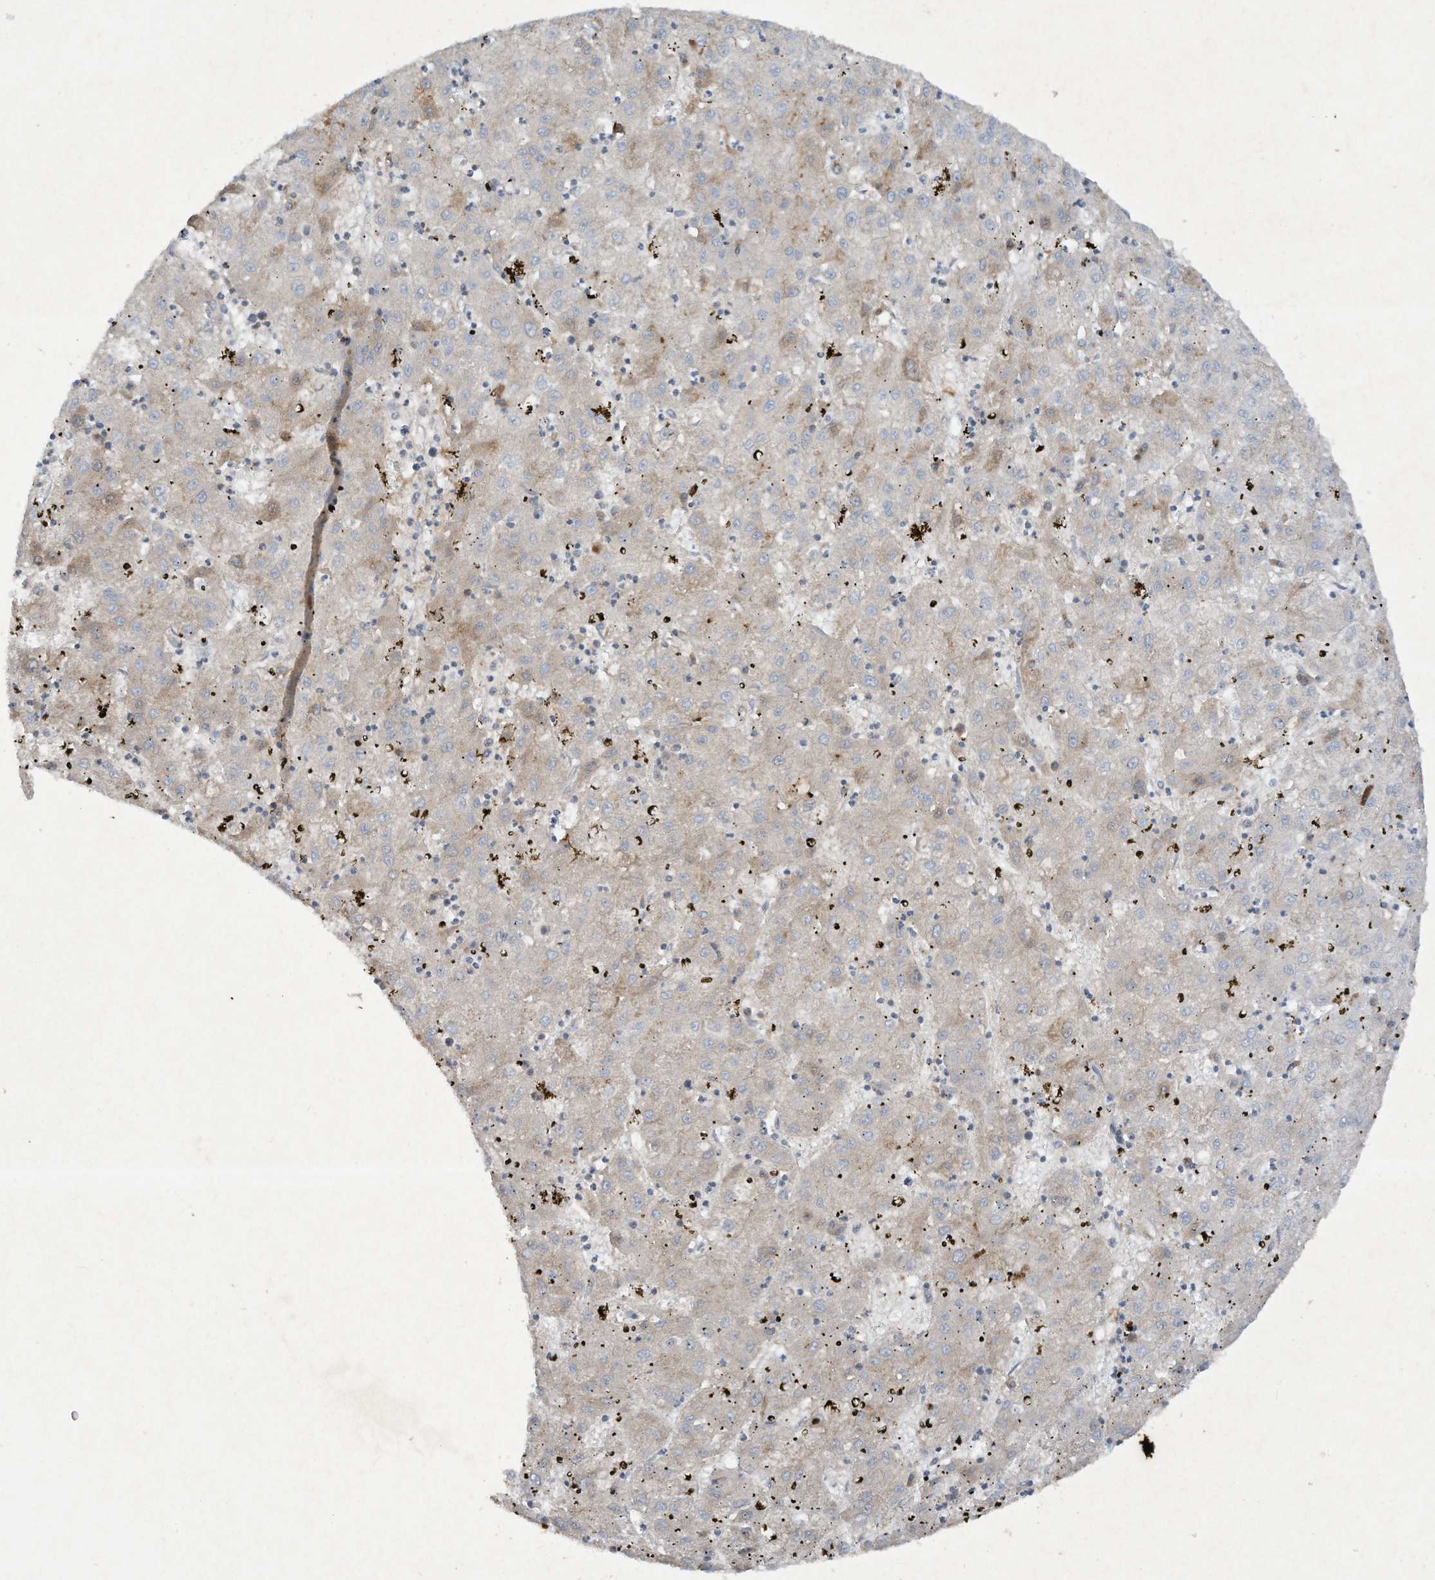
{"staining": {"intensity": "negative", "quantity": "none", "location": "none"}, "tissue": "liver cancer", "cell_type": "Tumor cells", "image_type": "cancer", "snomed": [{"axis": "morphology", "description": "Carcinoma, Hepatocellular, NOS"}, {"axis": "topography", "description": "Liver"}], "caption": "Photomicrograph shows no significant protein expression in tumor cells of liver cancer. (DAB immunohistochemistry (IHC), high magnification).", "gene": "FETUB", "patient": {"sex": "male", "age": 72}}